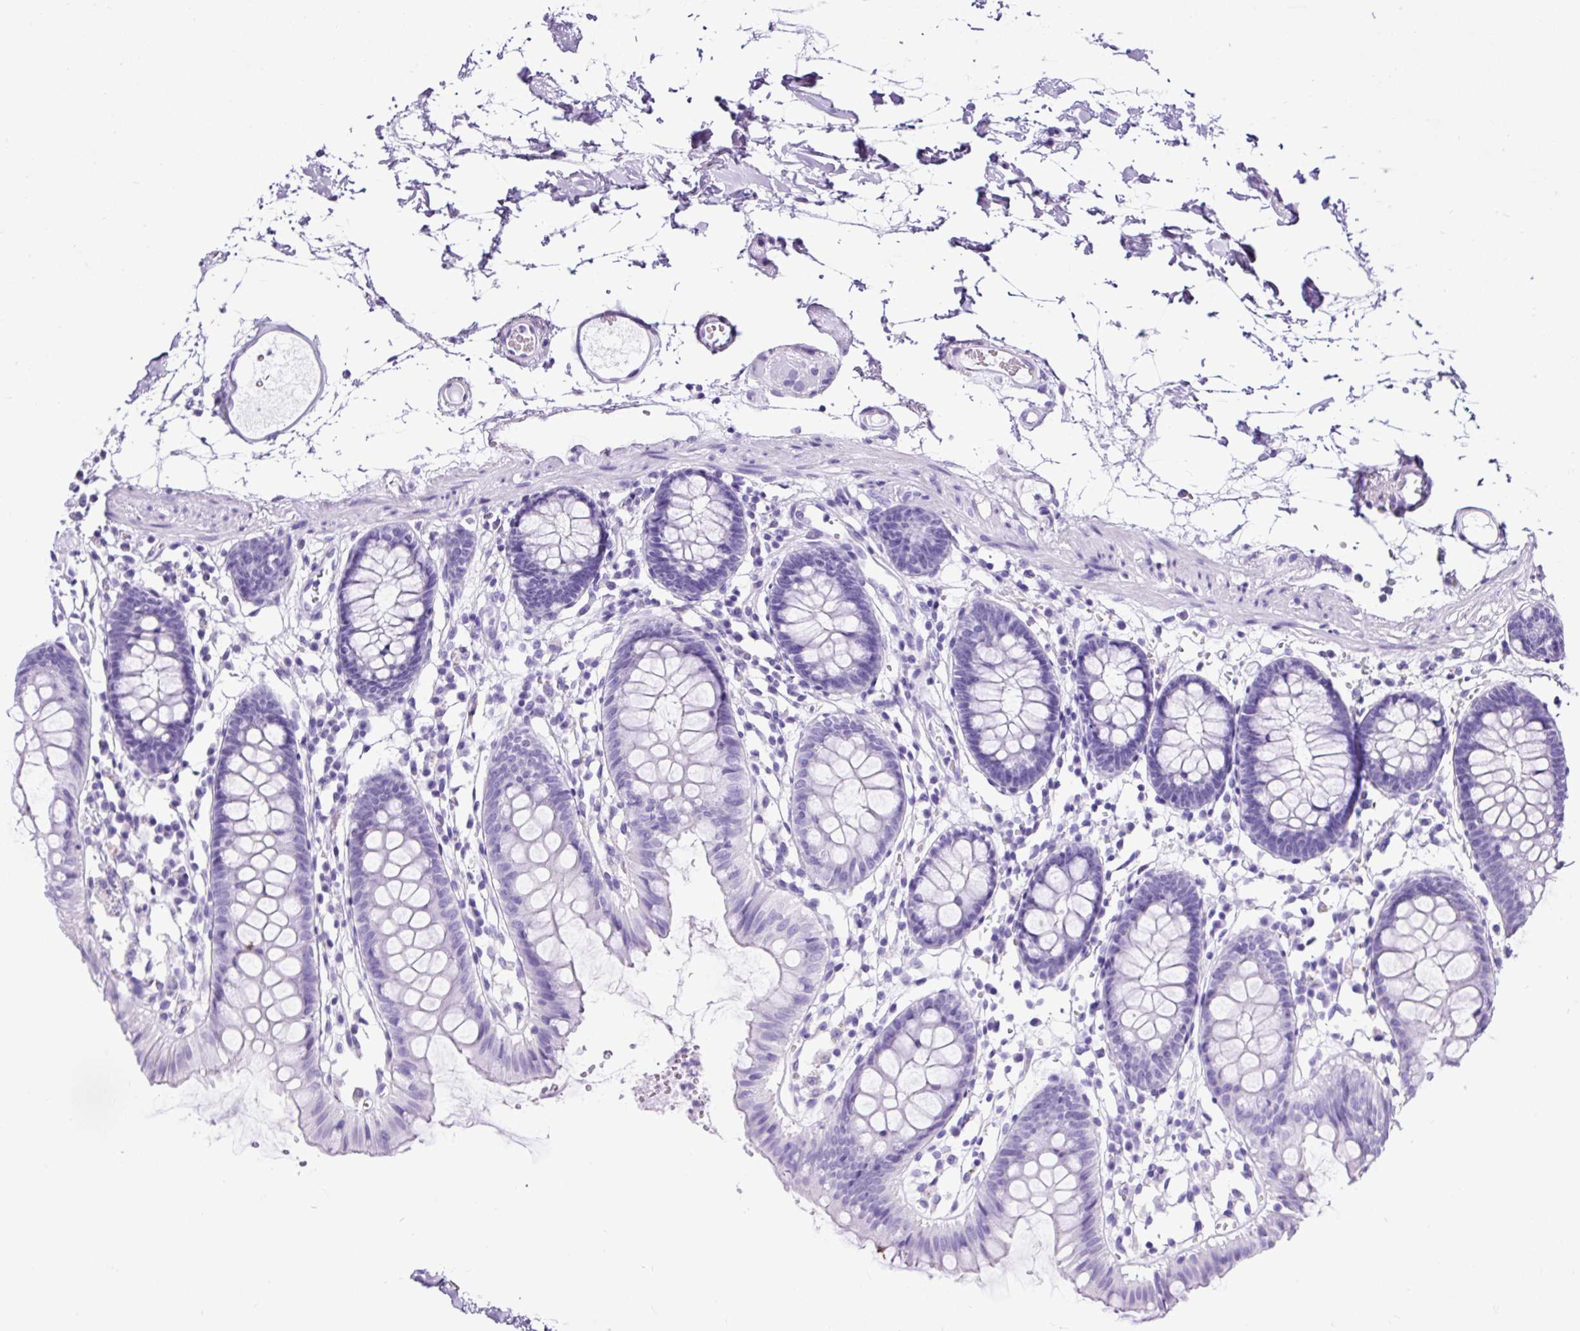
{"staining": {"intensity": "negative", "quantity": "none", "location": "none"}, "tissue": "colon", "cell_type": "Endothelial cells", "image_type": "normal", "snomed": [{"axis": "morphology", "description": "Normal tissue, NOS"}, {"axis": "topography", "description": "Colon"}], "caption": "Protein analysis of normal colon reveals no significant expression in endothelial cells. (DAB (3,3'-diaminobenzidine) IHC with hematoxylin counter stain).", "gene": "CEL", "patient": {"sex": "female", "age": 84}}